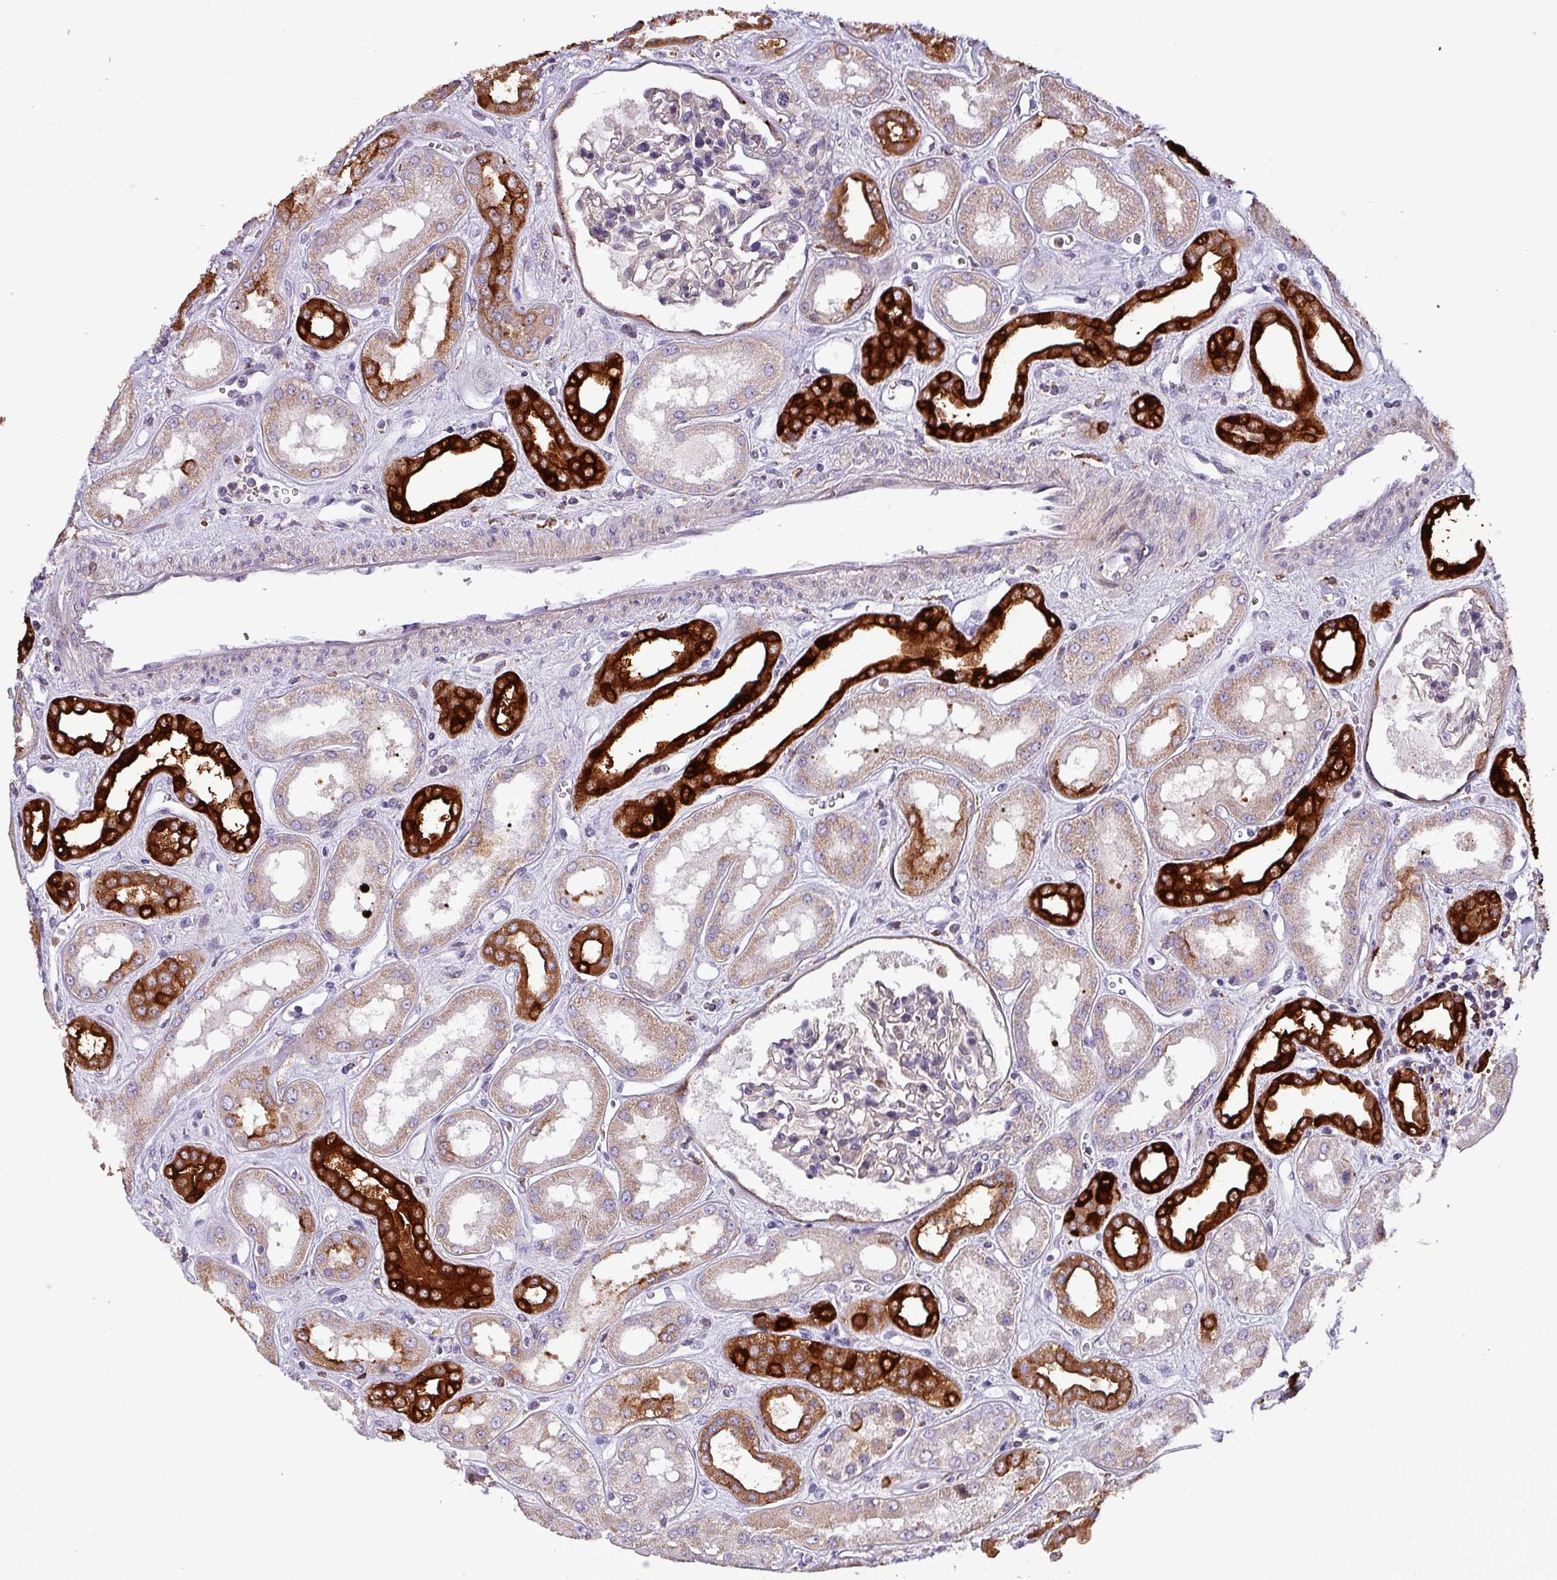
{"staining": {"intensity": "negative", "quantity": "none", "location": "none"}, "tissue": "kidney", "cell_type": "Cells in glomeruli", "image_type": "normal", "snomed": [{"axis": "morphology", "description": "Normal tissue, NOS"}, {"axis": "topography", "description": "Kidney"}], "caption": "DAB immunohistochemical staining of unremarkable kidney displays no significant staining in cells in glomeruli. (DAB (3,3'-diaminobenzidine) immunohistochemistry (IHC), high magnification).", "gene": "SCIN", "patient": {"sex": "male", "age": 59}}